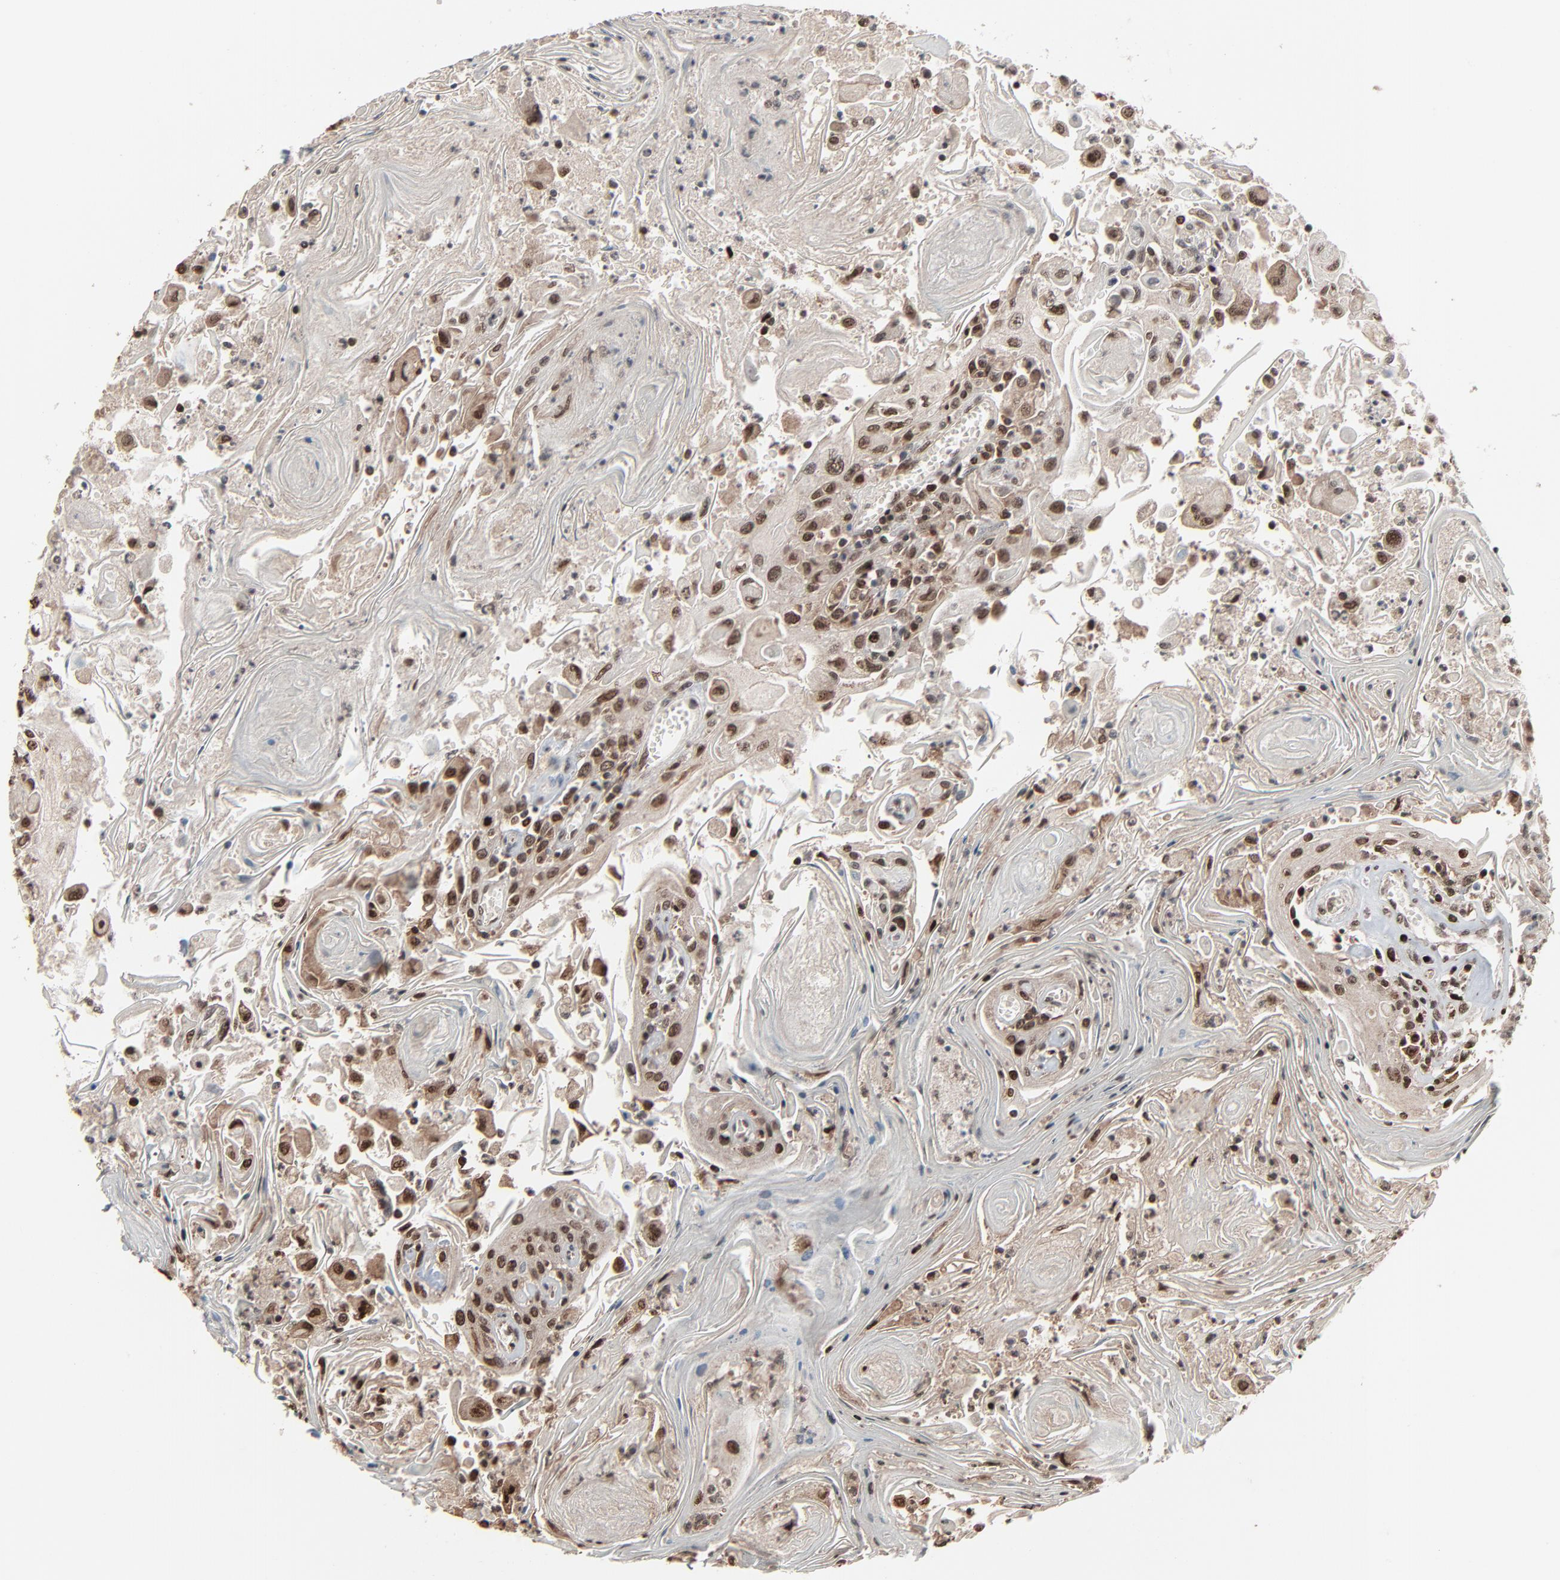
{"staining": {"intensity": "moderate", "quantity": ">75%", "location": "nuclear"}, "tissue": "head and neck cancer", "cell_type": "Tumor cells", "image_type": "cancer", "snomed": [{"axis": "morphology", "description": "Squamous cell carcinoma, NOS"}, {"axis": "topography", "description": "Oral tissue"}, {"axis": "topography", "description": "Head-Neck"}], "caption": "Protein expression analysis of squamous cell carcinoma (head and neck) shows moderate nuclear expression in approximately >75% of tumor cells. The protein of interest is shown in brown color, while the nuclei are stained blue.", "gene": "RPS6KA3", "patient": {"sex": "female", "age": 76}}